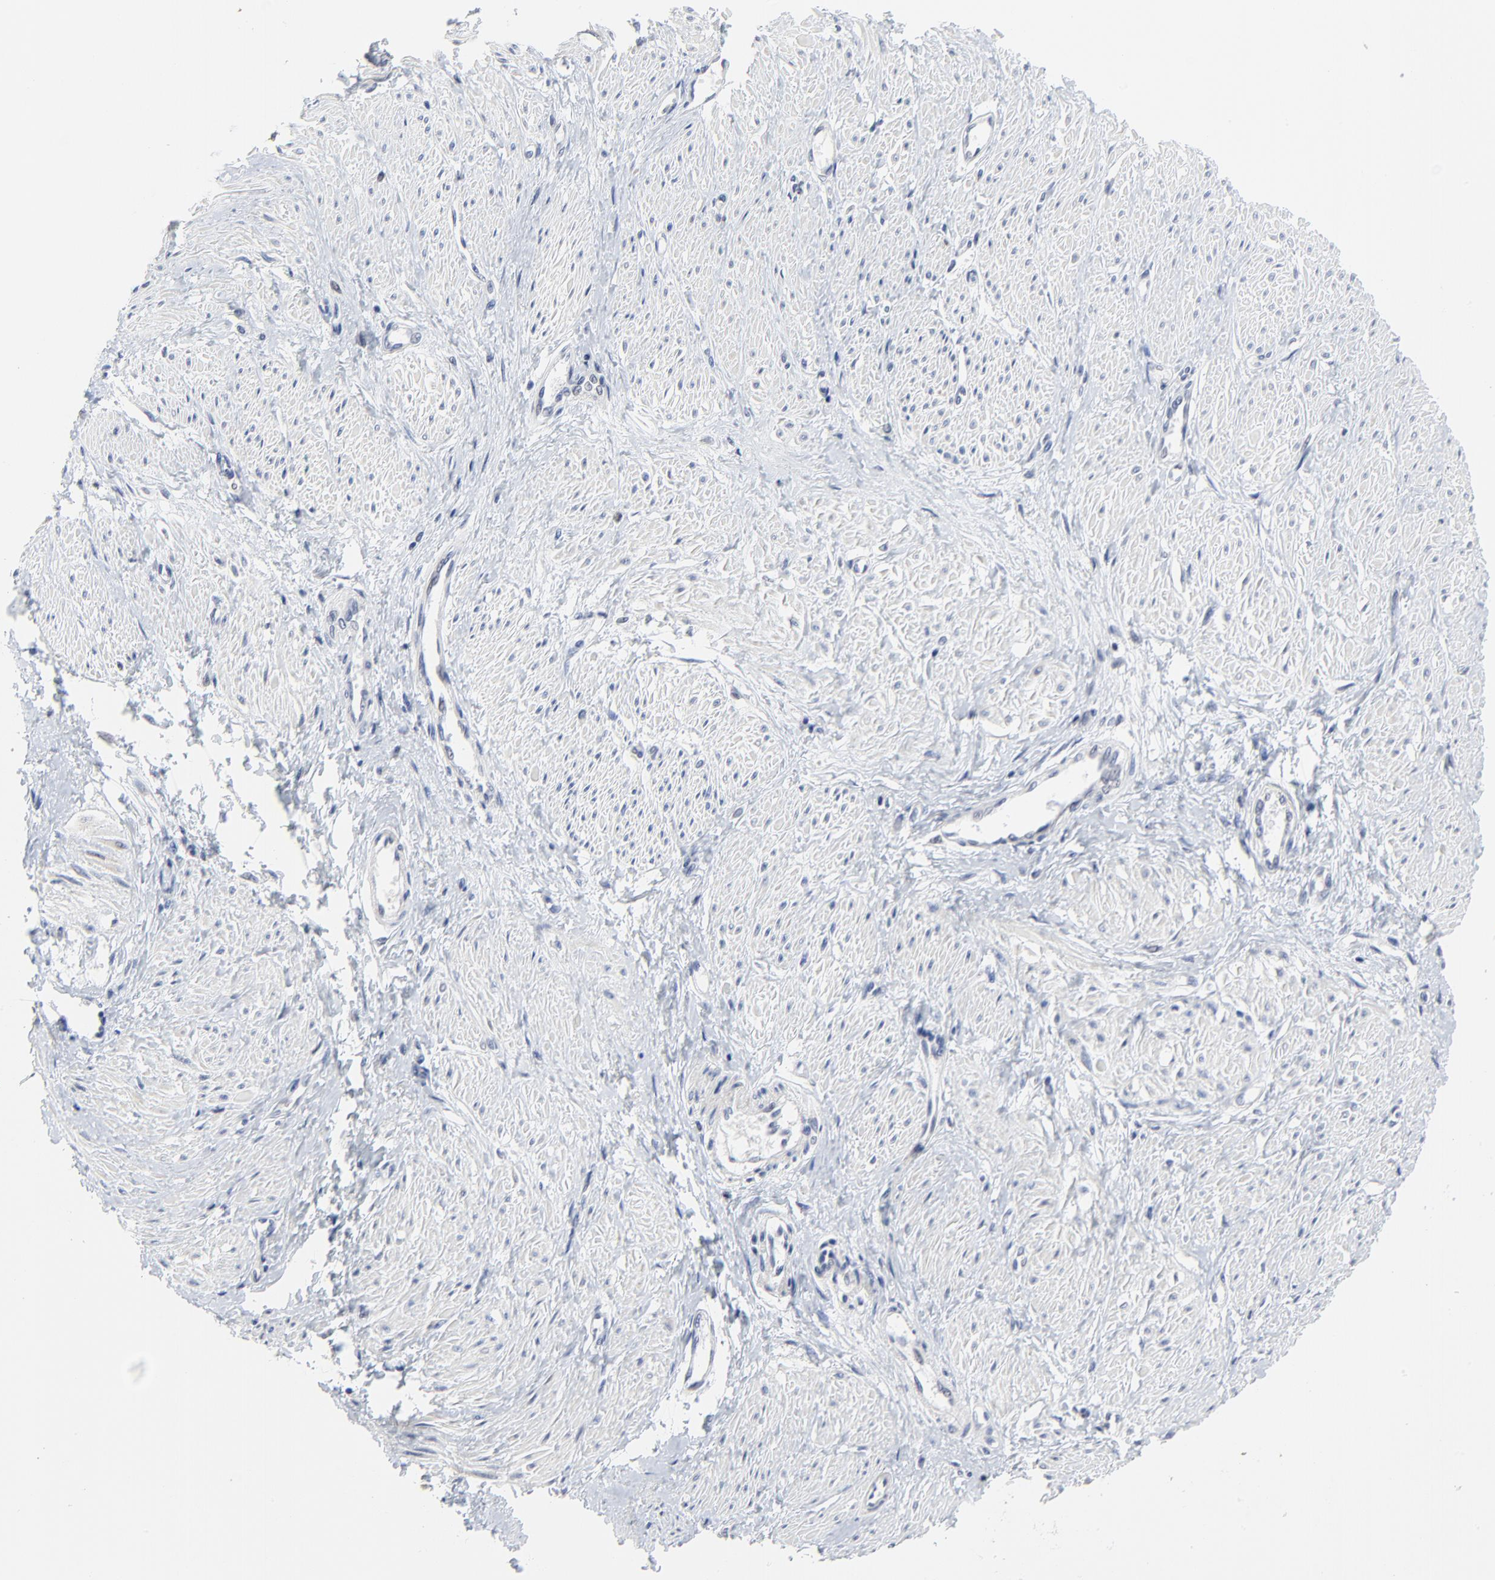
{"staining": {"intensity": "negative", "quantity": "none", "location": "none"}, "tissue": "smooth muscle", "cell_type": "Smooth muscle cells", "image_type": "normal", "snomed": [{"axis": "morphology", "description": "Normal tissue, NOS"}, {"axis": "topography", "description": "Smooth muscle"}, {"axis": "topography", "description": "Uterus"}], "caption": "Smooth muscle stained for a protein using immunohistochemistry demonstrates no positivity smooth muscle cells.", "gene": "LNX1", "patient": {"sex": "female", "age": 39}}